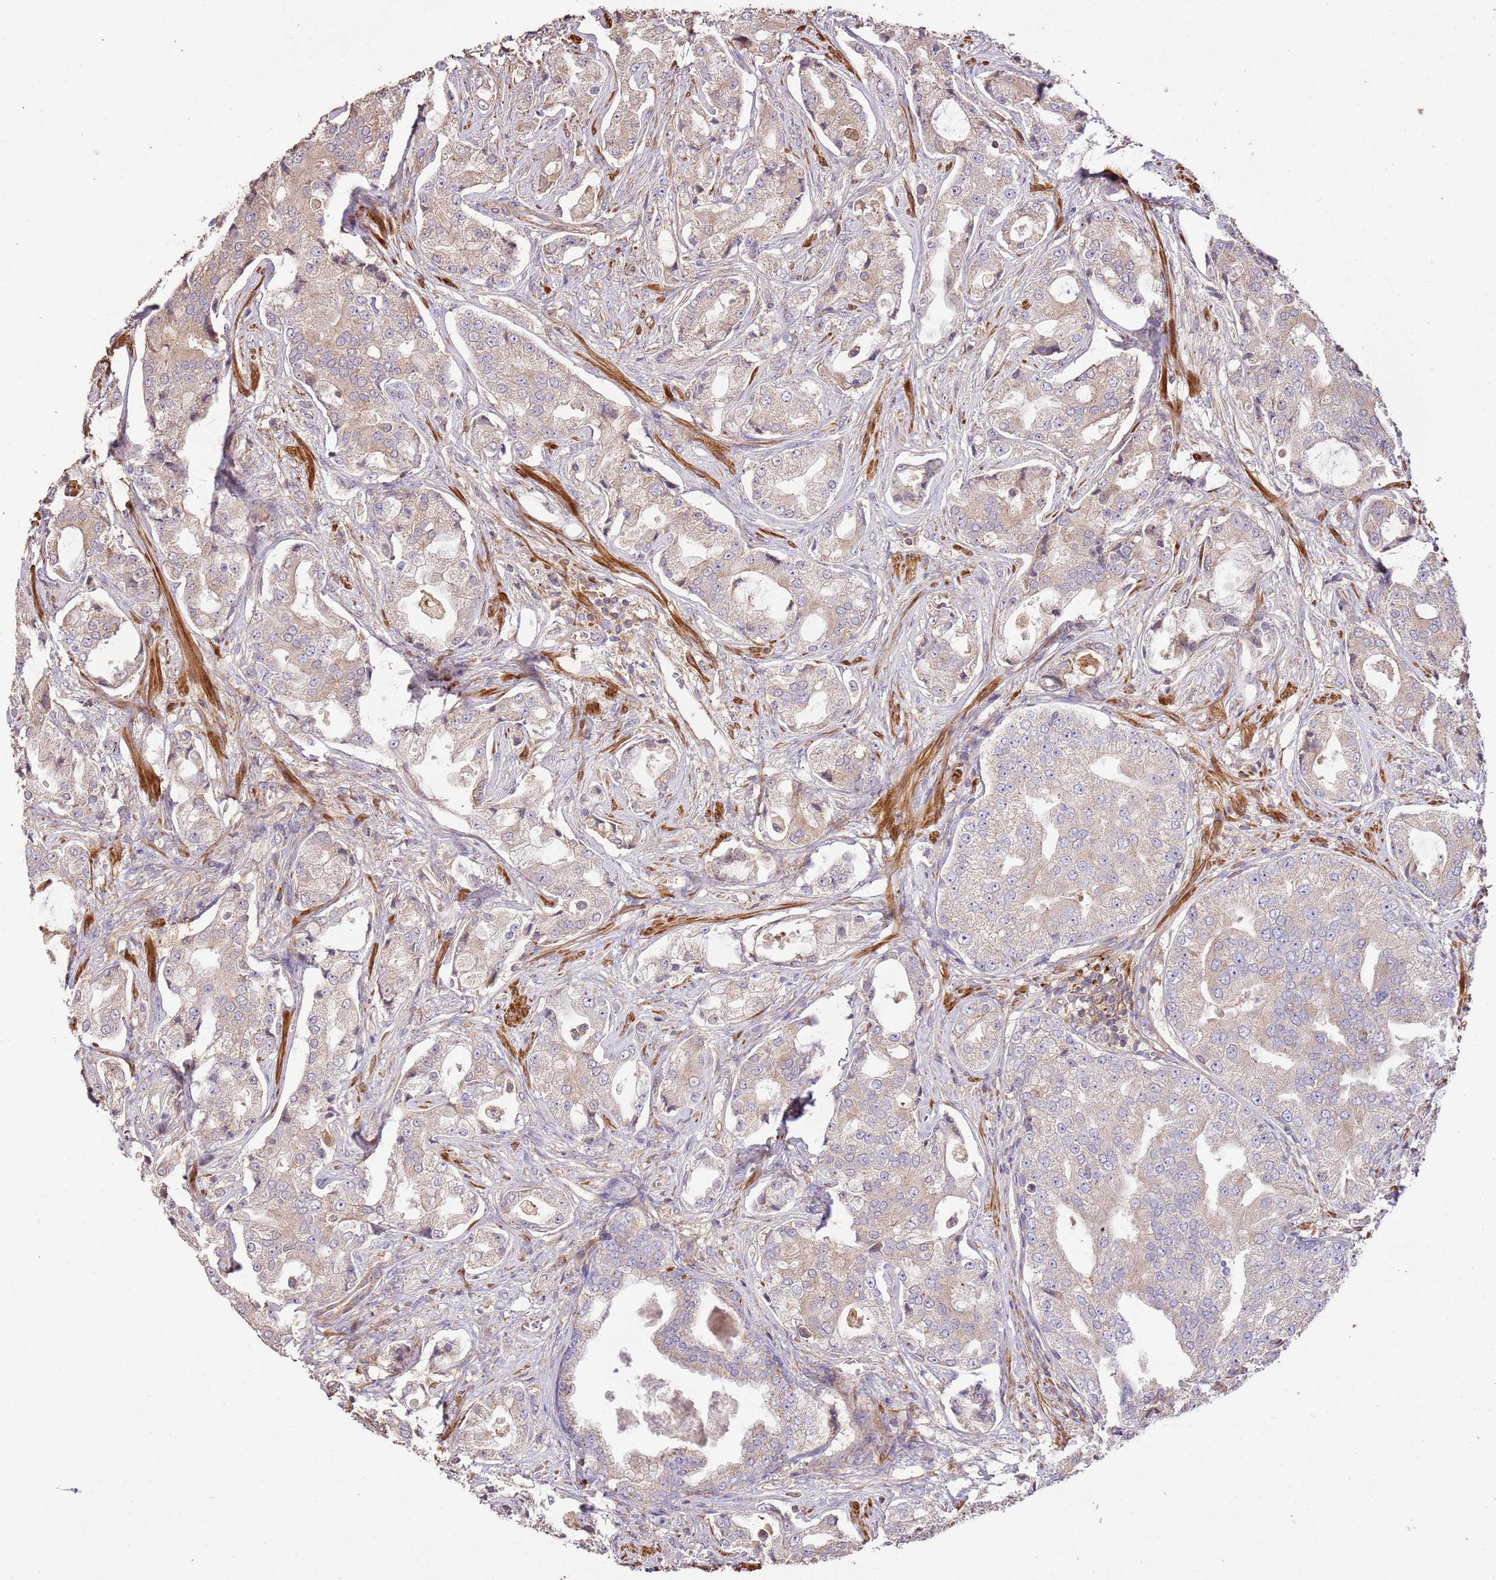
{"staining": {"intensity": "weak", "quantity": "<25%", "location": "cytoplasmic/membranous"}, "tissue": "prostate cancer", "cell_type": "Tumor cells", "image_type": "cancer", "snomed": [{"axis": "morphology", "description": "Adenocarcinoma, High grade"}, {"axis": "topography", "description": "Prostate"}], "caption": "High power microscopy micrograph of an immunohistochemistry (IHC) micrograph of prostate cancer, revealing no significant positivity in tumor cells.", "gene": "CEP55", "patient": {"sex": "male", "age": 68}}